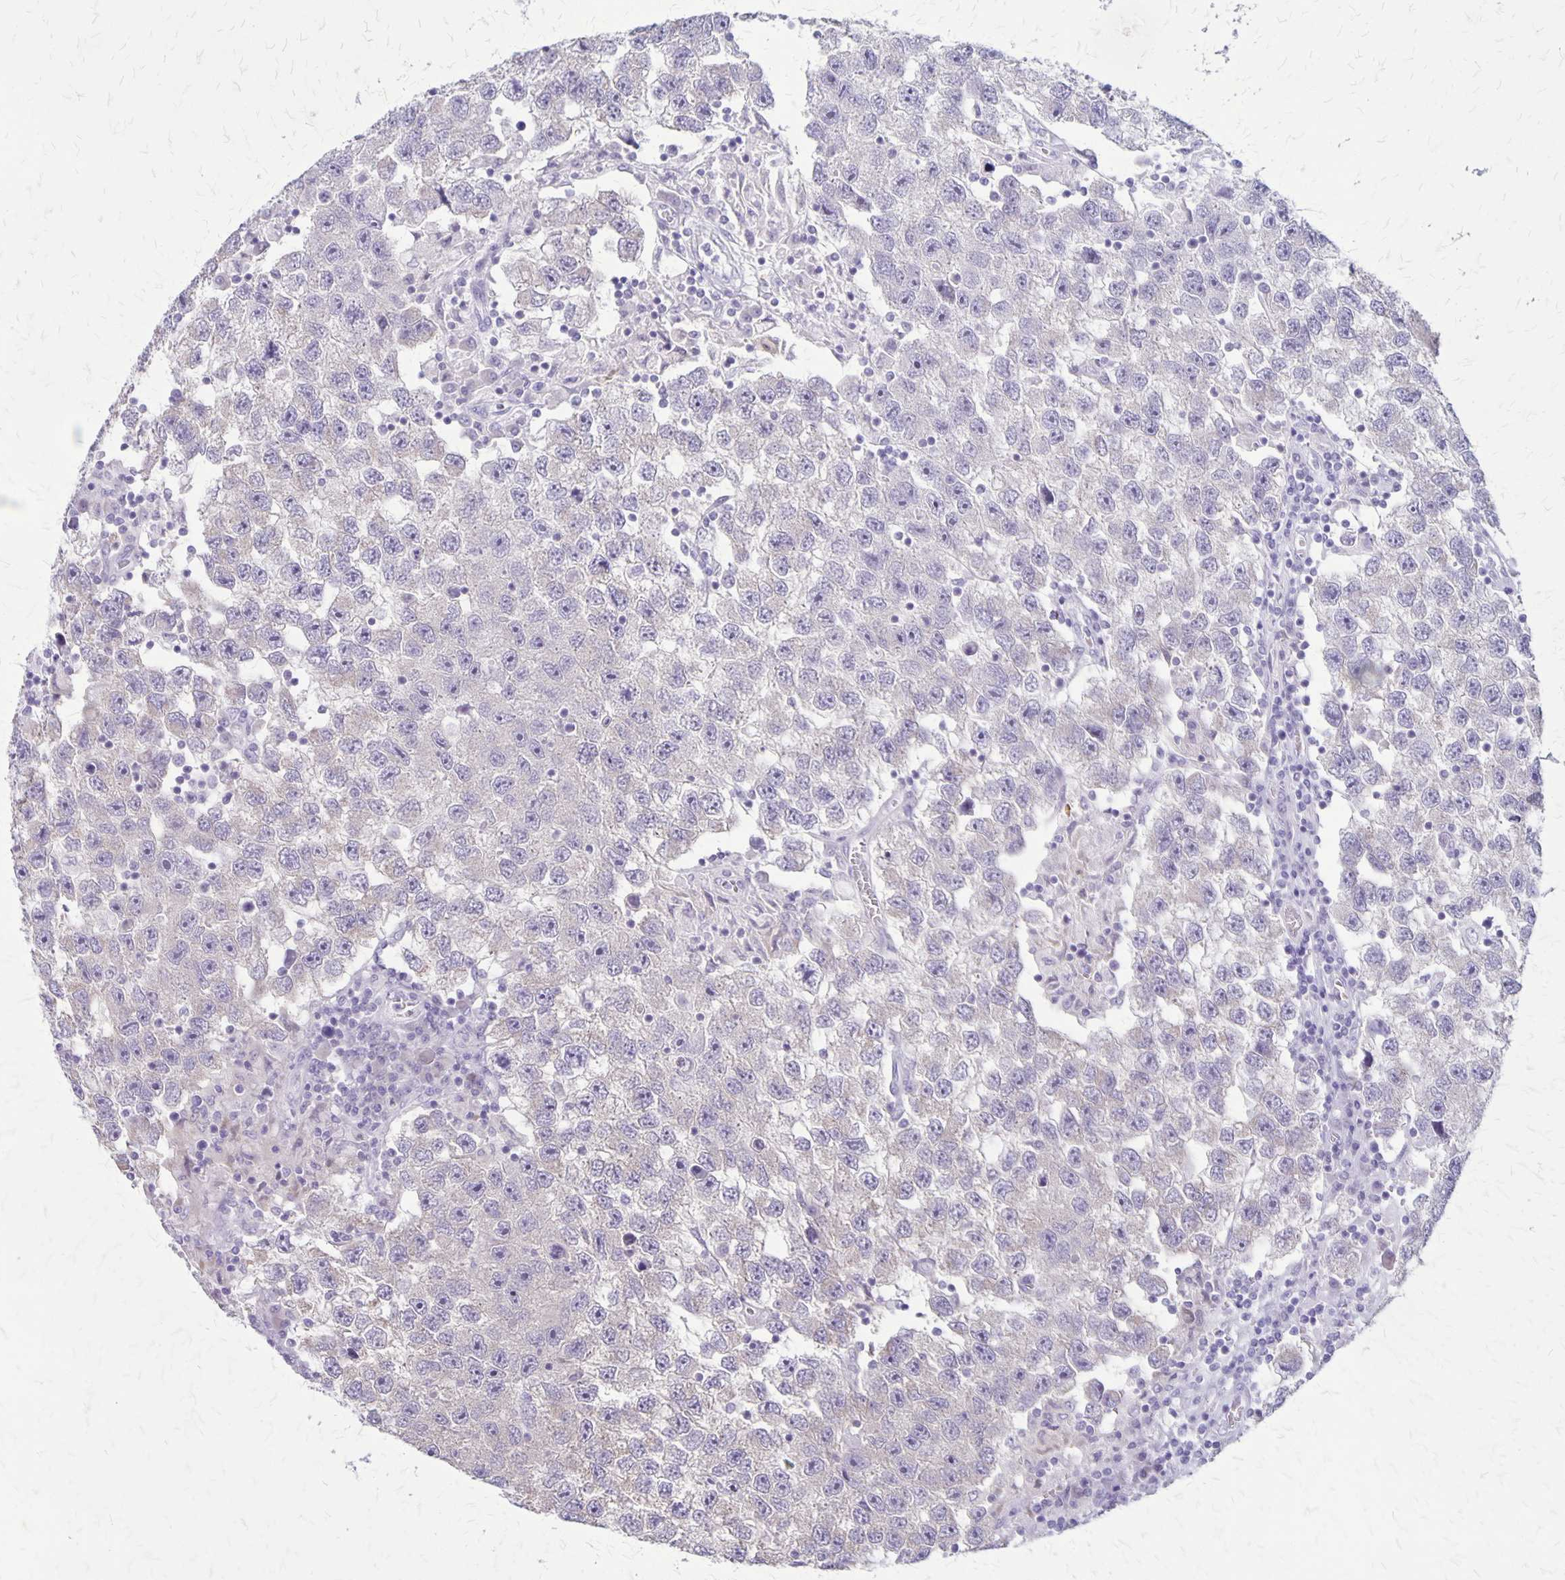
{"staining": {"intensity": "negative", "quantity": "none", "location": "none"}, "tissue": "testis cancer", "cell_type": "Tumor cells", "image_type": "cancer", "snomed": [{"axis": "morphology", "description": "Seminoma, NOS"}, {"axis": "topography", "description": "Testis"}], "caption": "This is a micrograph of IHC staining of seminoma (testis), which shows no positivity in tumor cells.", "gene": "PLXNB3", "patient": {"sex": "male", "age": 26}}